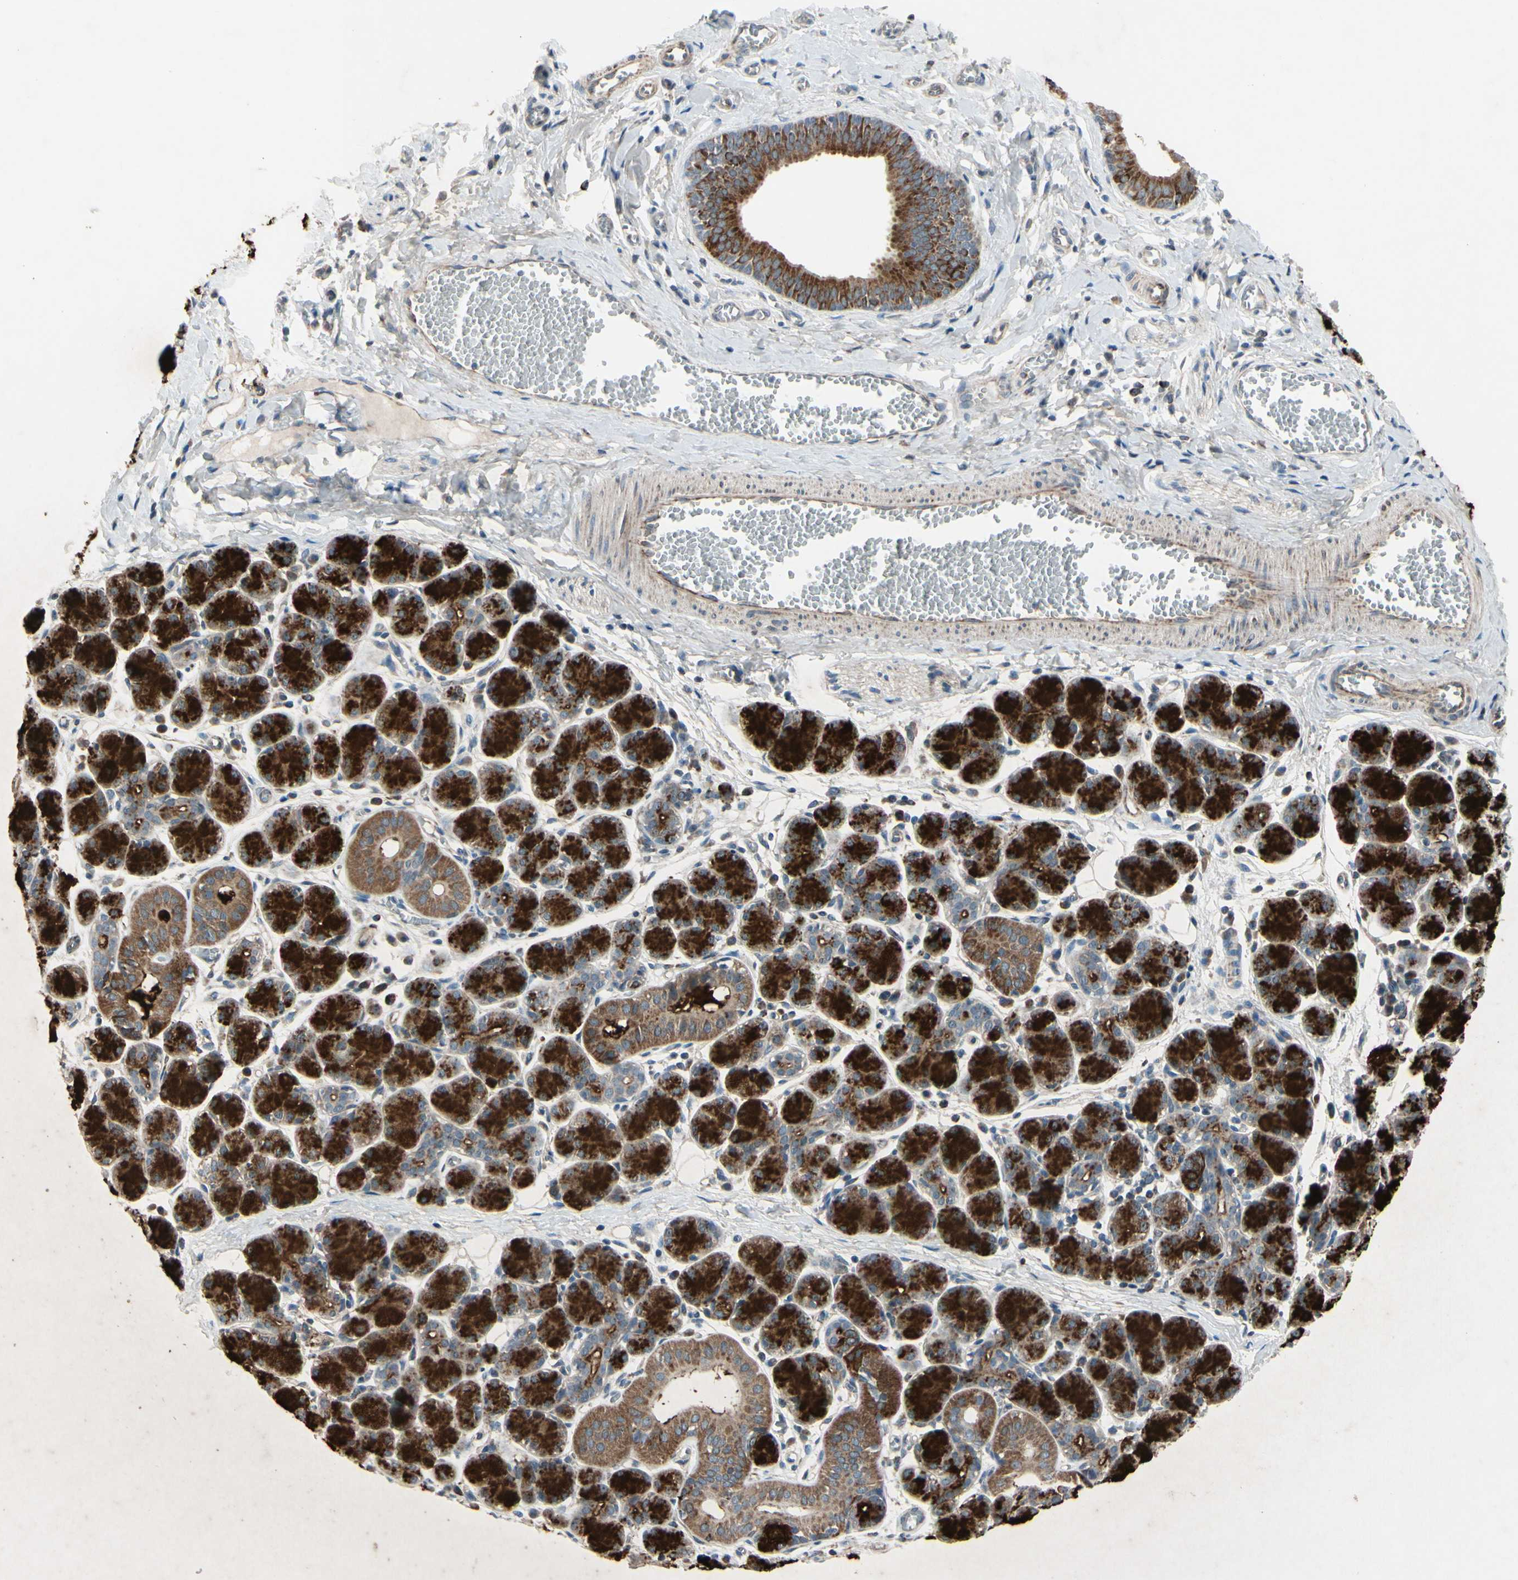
{"staining": {"intensity": "strong", "quantity": ">75%", "location": "cytoplasmic/membranous"}, "tissue": "salivary gland", "cell_type": "Glandular cells", "image_type": "normal", "snomed": [{"axis": "morphology", "description": "Normal tissue, NOS"}, {"axis": "morphology", "description": "Inflammation, NOS"}, {"axis": "topography", "description": "Lymph node"}, {"axis": "topography", "description": "Salivary gland"}], "caption": "IHC staining of normal salivary gland, which displays high levels of strong cytoplasmic/membranous positivity in approximately >75% of glandular cells indicating strong cytoplasmic/membranous protein positivity. The staining was performed using DAB (3,3'-diaminobenzidine) (brown) for protein detection and nuclei were counterstained in hematoxylin (blue).", "gene": "CPT1A", "patient": {"sex": "male", "age": 3}}